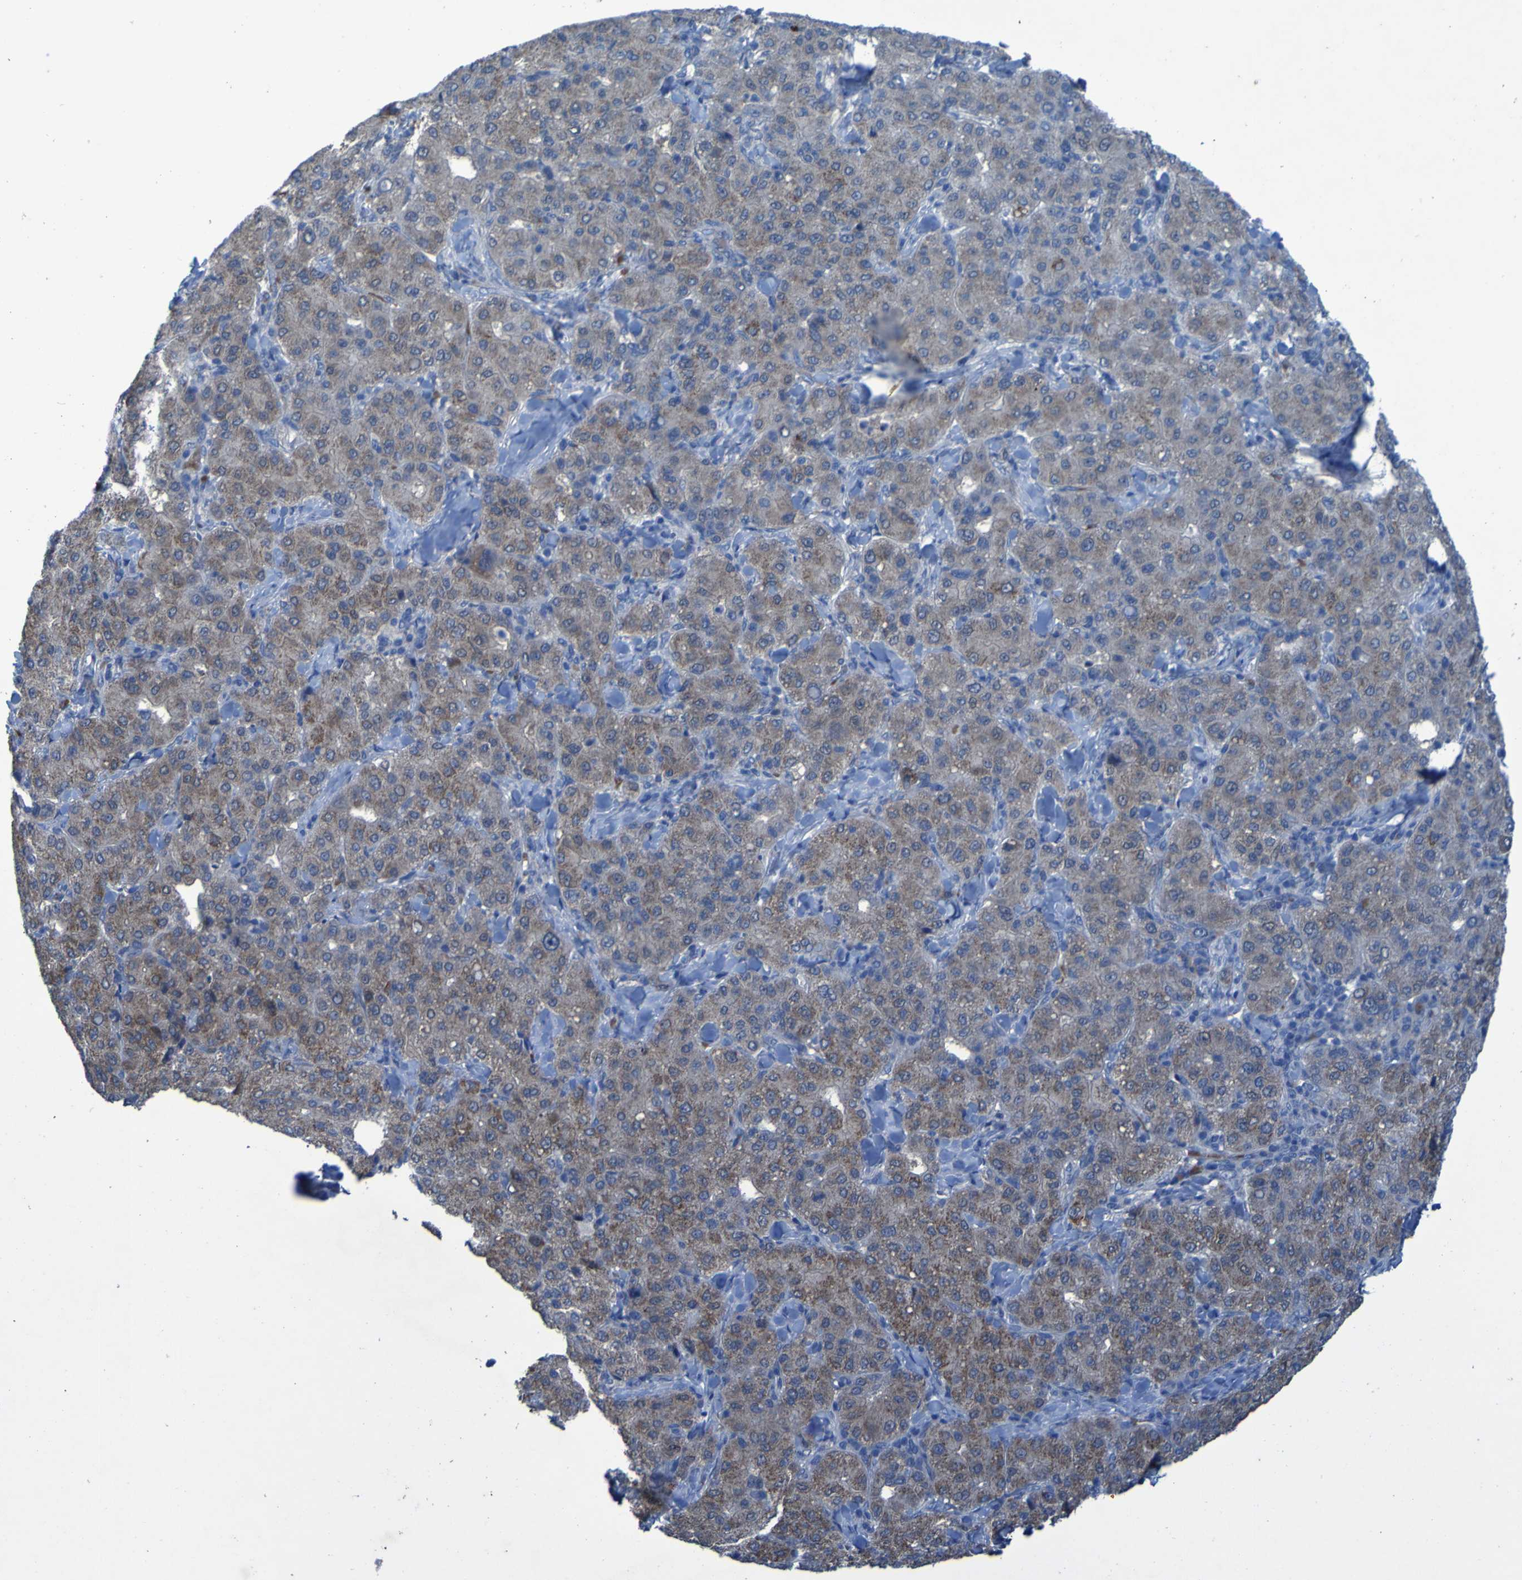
{"staining": {"intensity": "weak", "quantity": "<25%", "location": "cytoplasmic/membranous"}, "tissue": "liver cancer", "cell_type": "Tumor cells", "image_type": "cancer", "snomed": [{"axis": "morphology", "description": "Carcinoma, Hepatocellular, NOS"}, {"axis": "topography", "description": "Liver"}], "caption": "DAB (3,3'-diaminobenzidine) immunohistochemical staining of human hepatocellular carcinoma (liver) shows no significant staining in tumor cells.", "gene": "SGK2", "patient": {"sex": "male", "age": 65}}